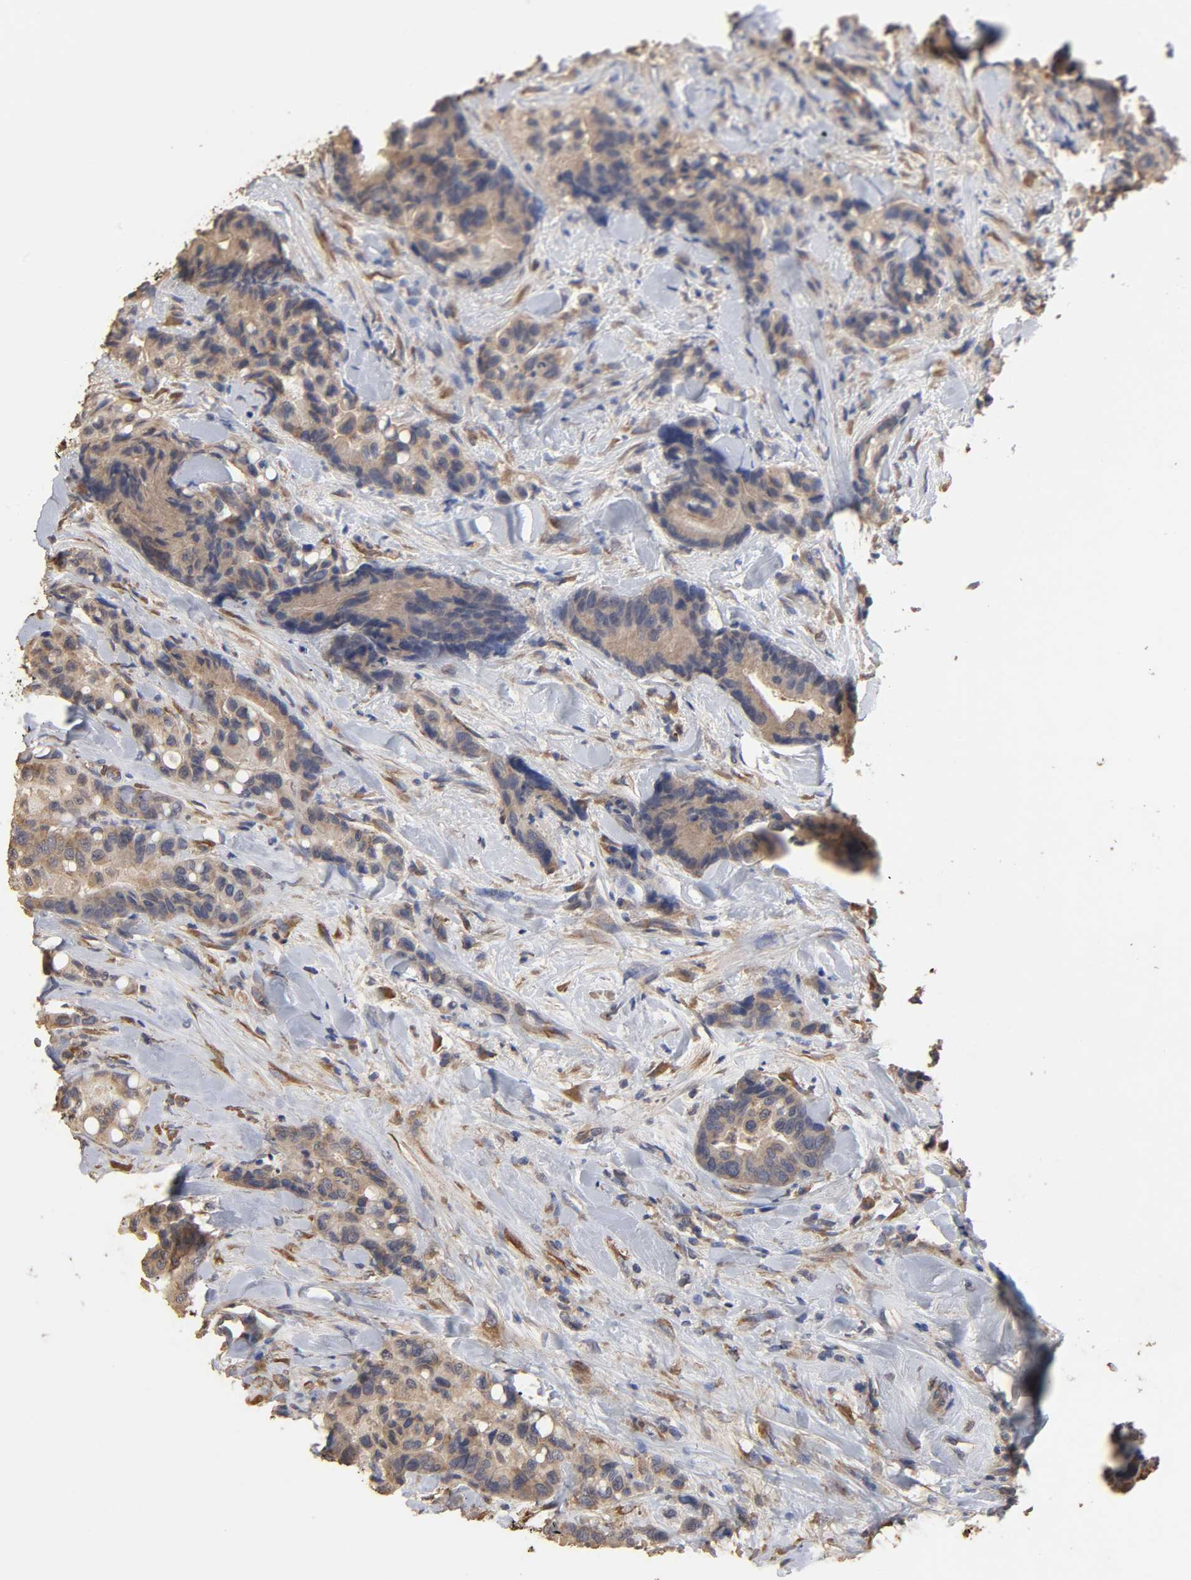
{"staining": {"intensity": "weak", "quantity": ">75%", "location": "cytoplasmic/membranous"}, "tissue": "colorectal cancer", "cell_type": "Tumor cells", "image_type": "cancer", "snomed": [{"axis": "morphology", "description": "Normal tissue, NOS"}, {"axis": "morphology", "description": "Adenocarcinoma, NOS"}, {"axis": "topography", "description": "Colon"}], "caption": "This micrograph shows immunohistochemistry staining of colorectal adenocarcinoma, with low weak cytoplasmic/membranous expression in about >75% of tumor cells.", "gene": "EIF4G2", "patient": {"sex": "male", "age": 82}}